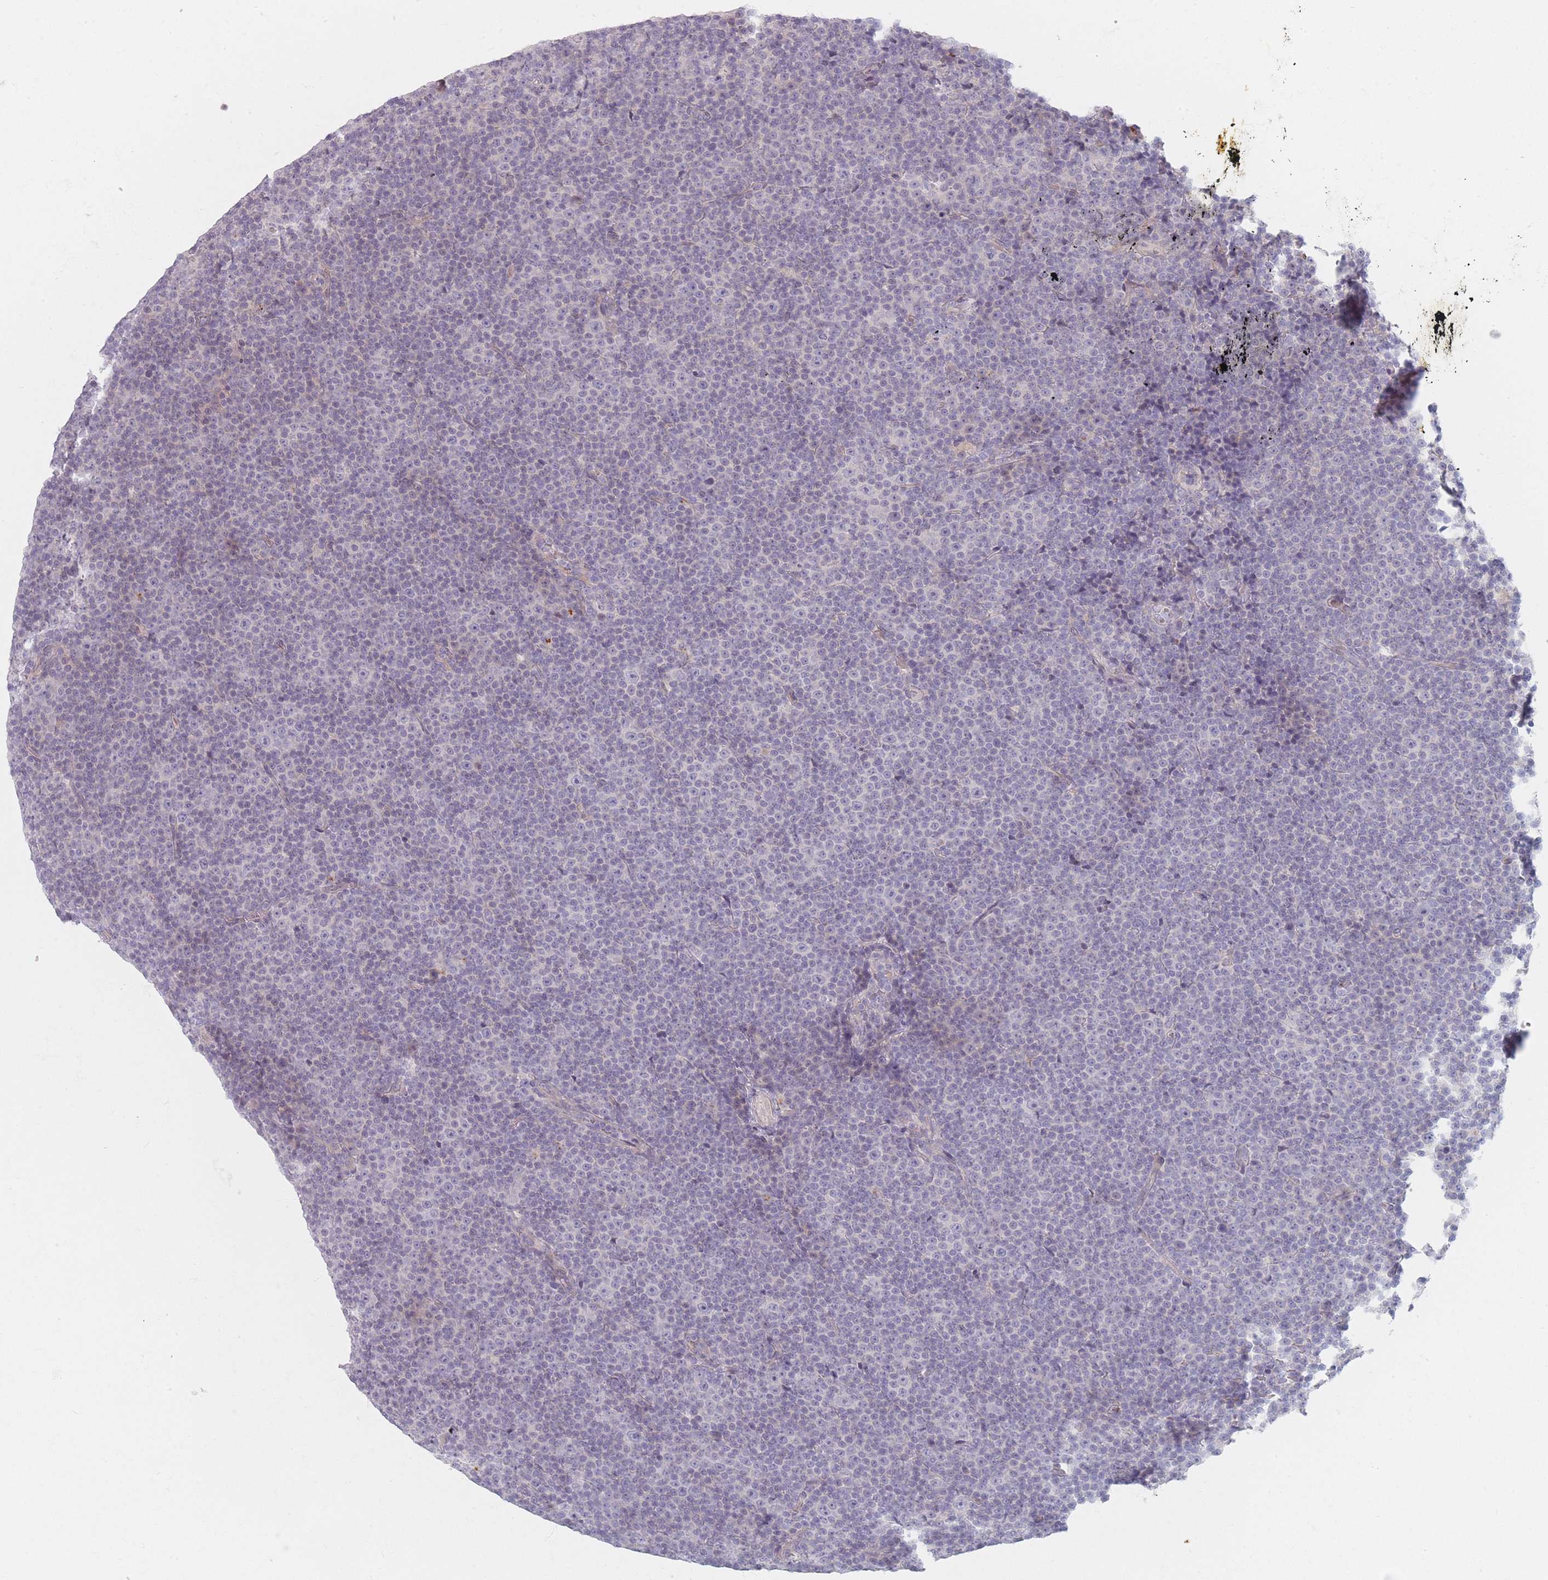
{"staining": {"intensity": "negative", "quantity": "none", "location": "none"}, "tissue": "lymphoma", "cell_type": "Tumor cells", "image_type": "cancer", "snomed": [{"axis": "morphology", "description": "Malignant lymphoma, non-Hodgkin's type, Low grade"}, {"axis": "topography", "description": "Lymph node"}], "caption": "A photomicrograph of human lymphoma is negative for staining in tumor cells. Brightfield microscopy of immunohistochemistry (IHC) stained with DAB (brown) and hematoxylin (blue), captured at high magnification.", "gene": "TMOD1", "patient": {"sex": "female", "age": 67}}